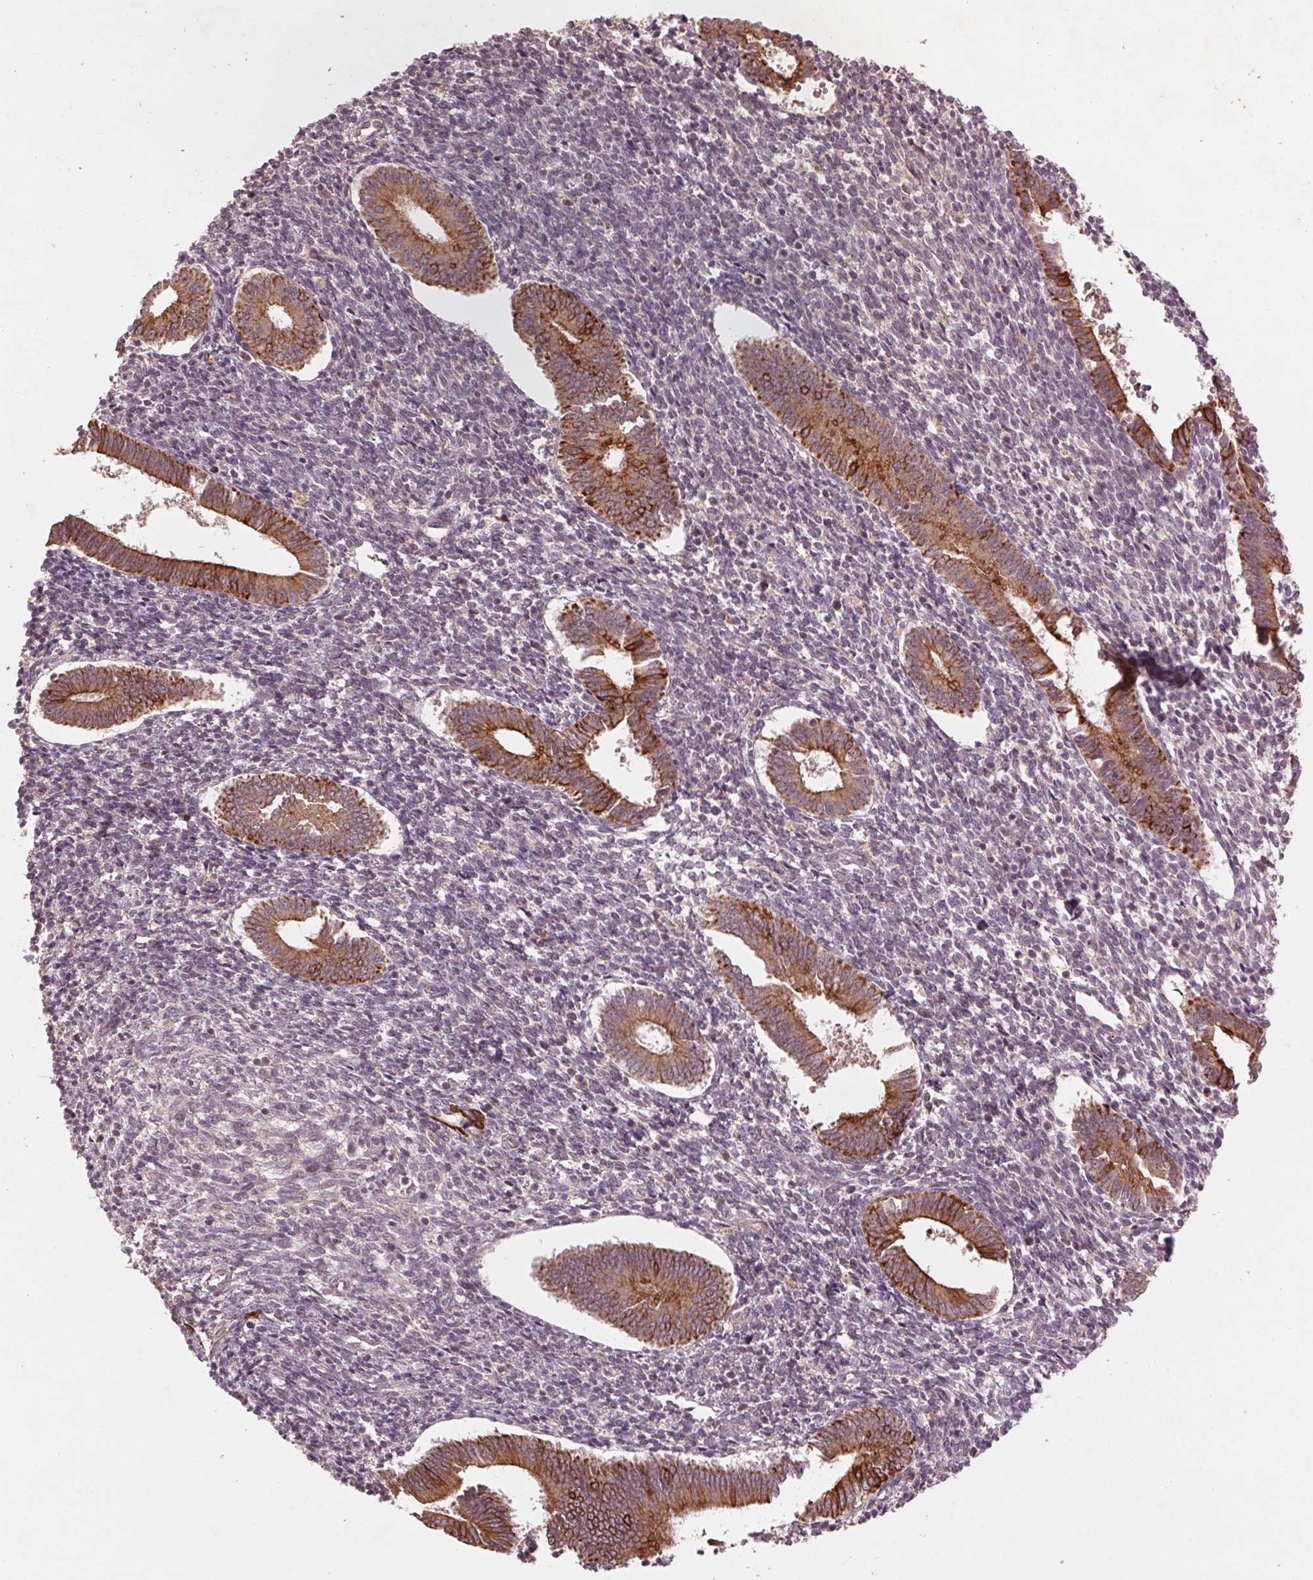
{"staining": {"intensity": "negative", "quantity": "none", "location": "none"}, "tissue": "endometrium", "cell_type": "Cells in endometrial stroma", "image_type": "normal", "snomed": [{"axis": "morphology", "description": "Normal tissue, NOS"}, {"axis": "topography", "description": "Endometrium"}], "caption": "A high-resolution histopathology image shows immunohistochemistry staining of normal endometrium, which exhibits no significant staining in cells in endometrial stroma.", "gene": "SMLR1", "patient": {"sex": "female", "age": 25}}